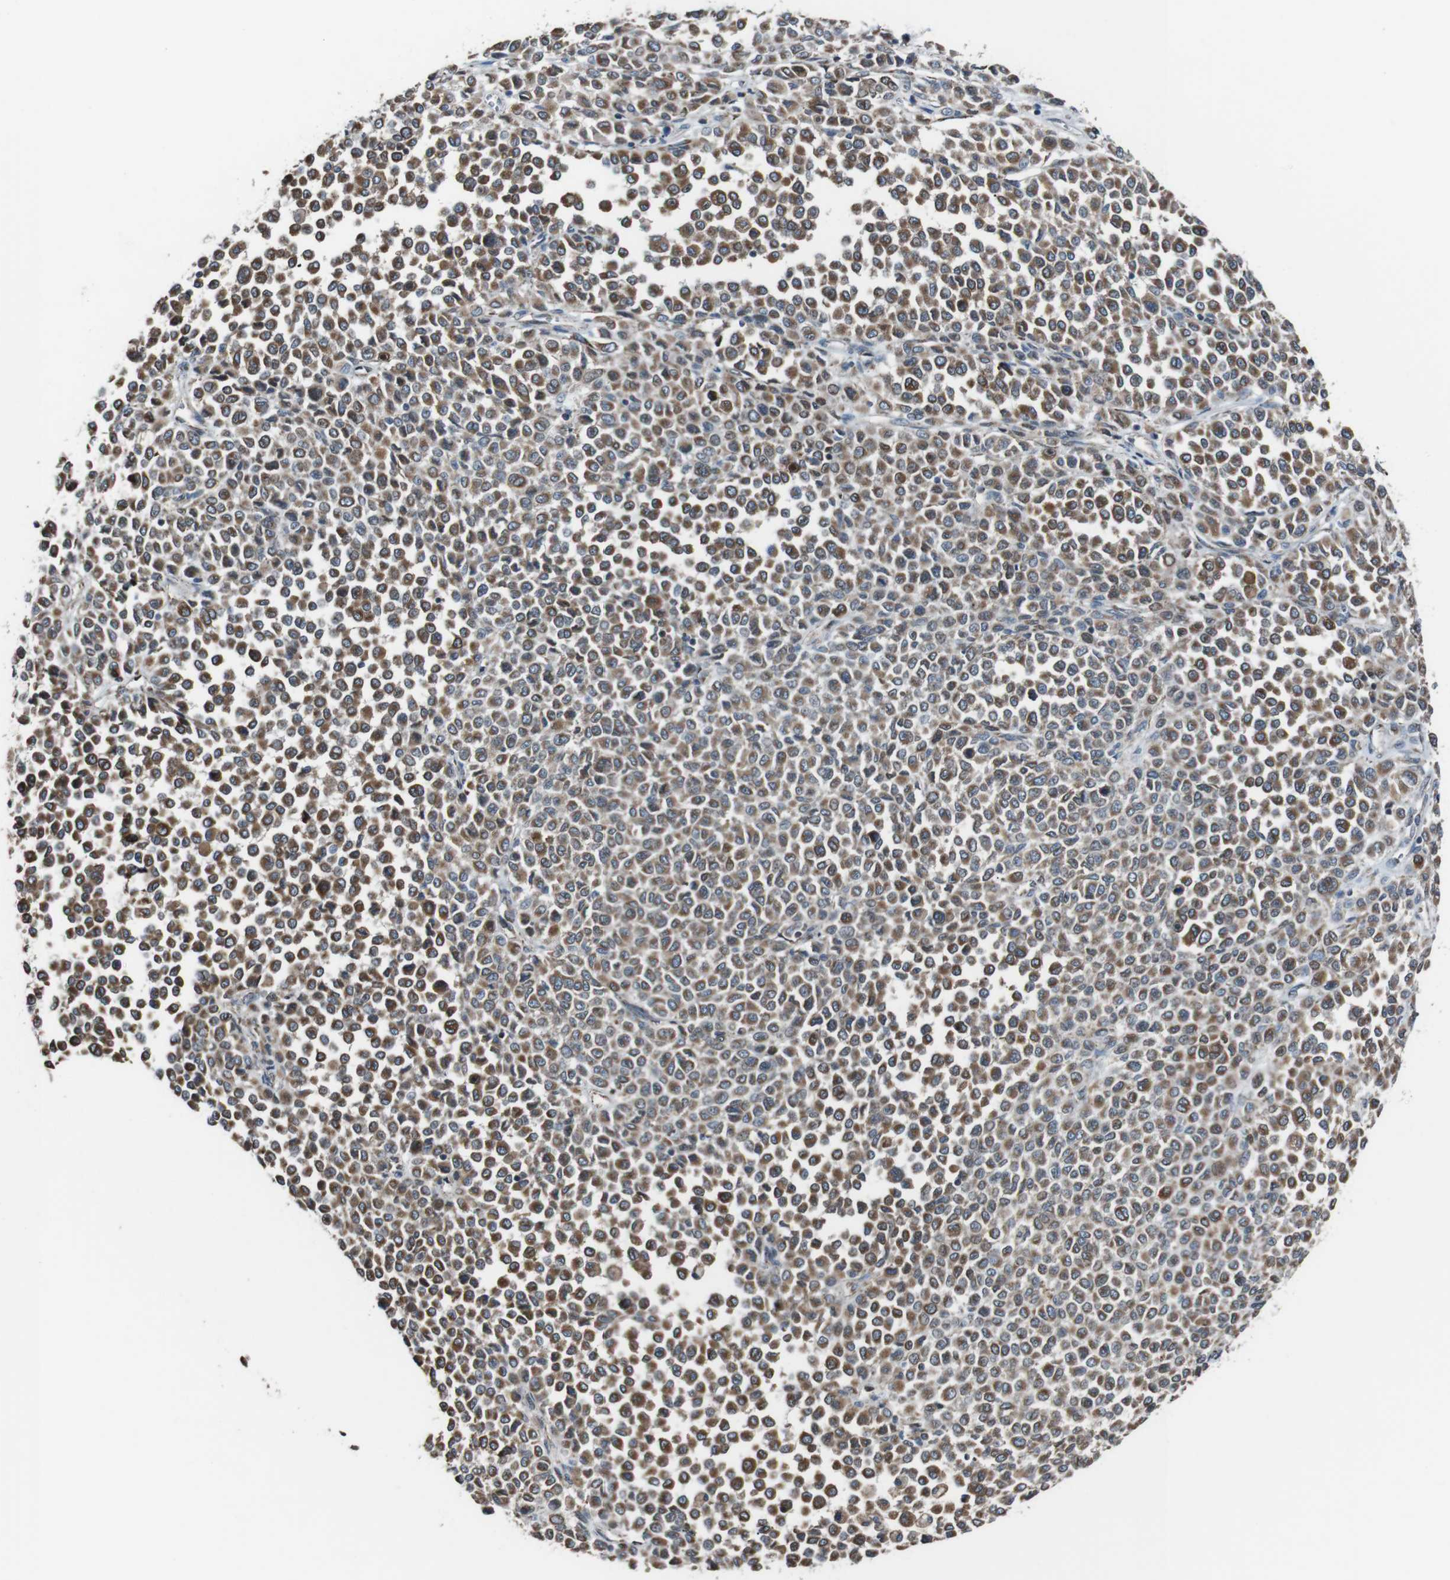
{"staining": {"intensity": "moderate", "quantity": ">75%", "location": "cytoplasmic/membranous"}, "tissue": "melanoma", "cell_type": "Tumor cells", "image_type": "cancer", "snomed": [{"axis": "morphology", "description": "Malignant melanoma, Metastatic site"}, {"axis": "topography", "description": "Pancreas"}], "caption": "Melanoma stained for a protein (brown) reveals moderate cytoplasmic/membranous positive positivity in approximately >75% of tumor cells.", "gene": "CISD2", "patient": {"sex": "female", "age": 30}}